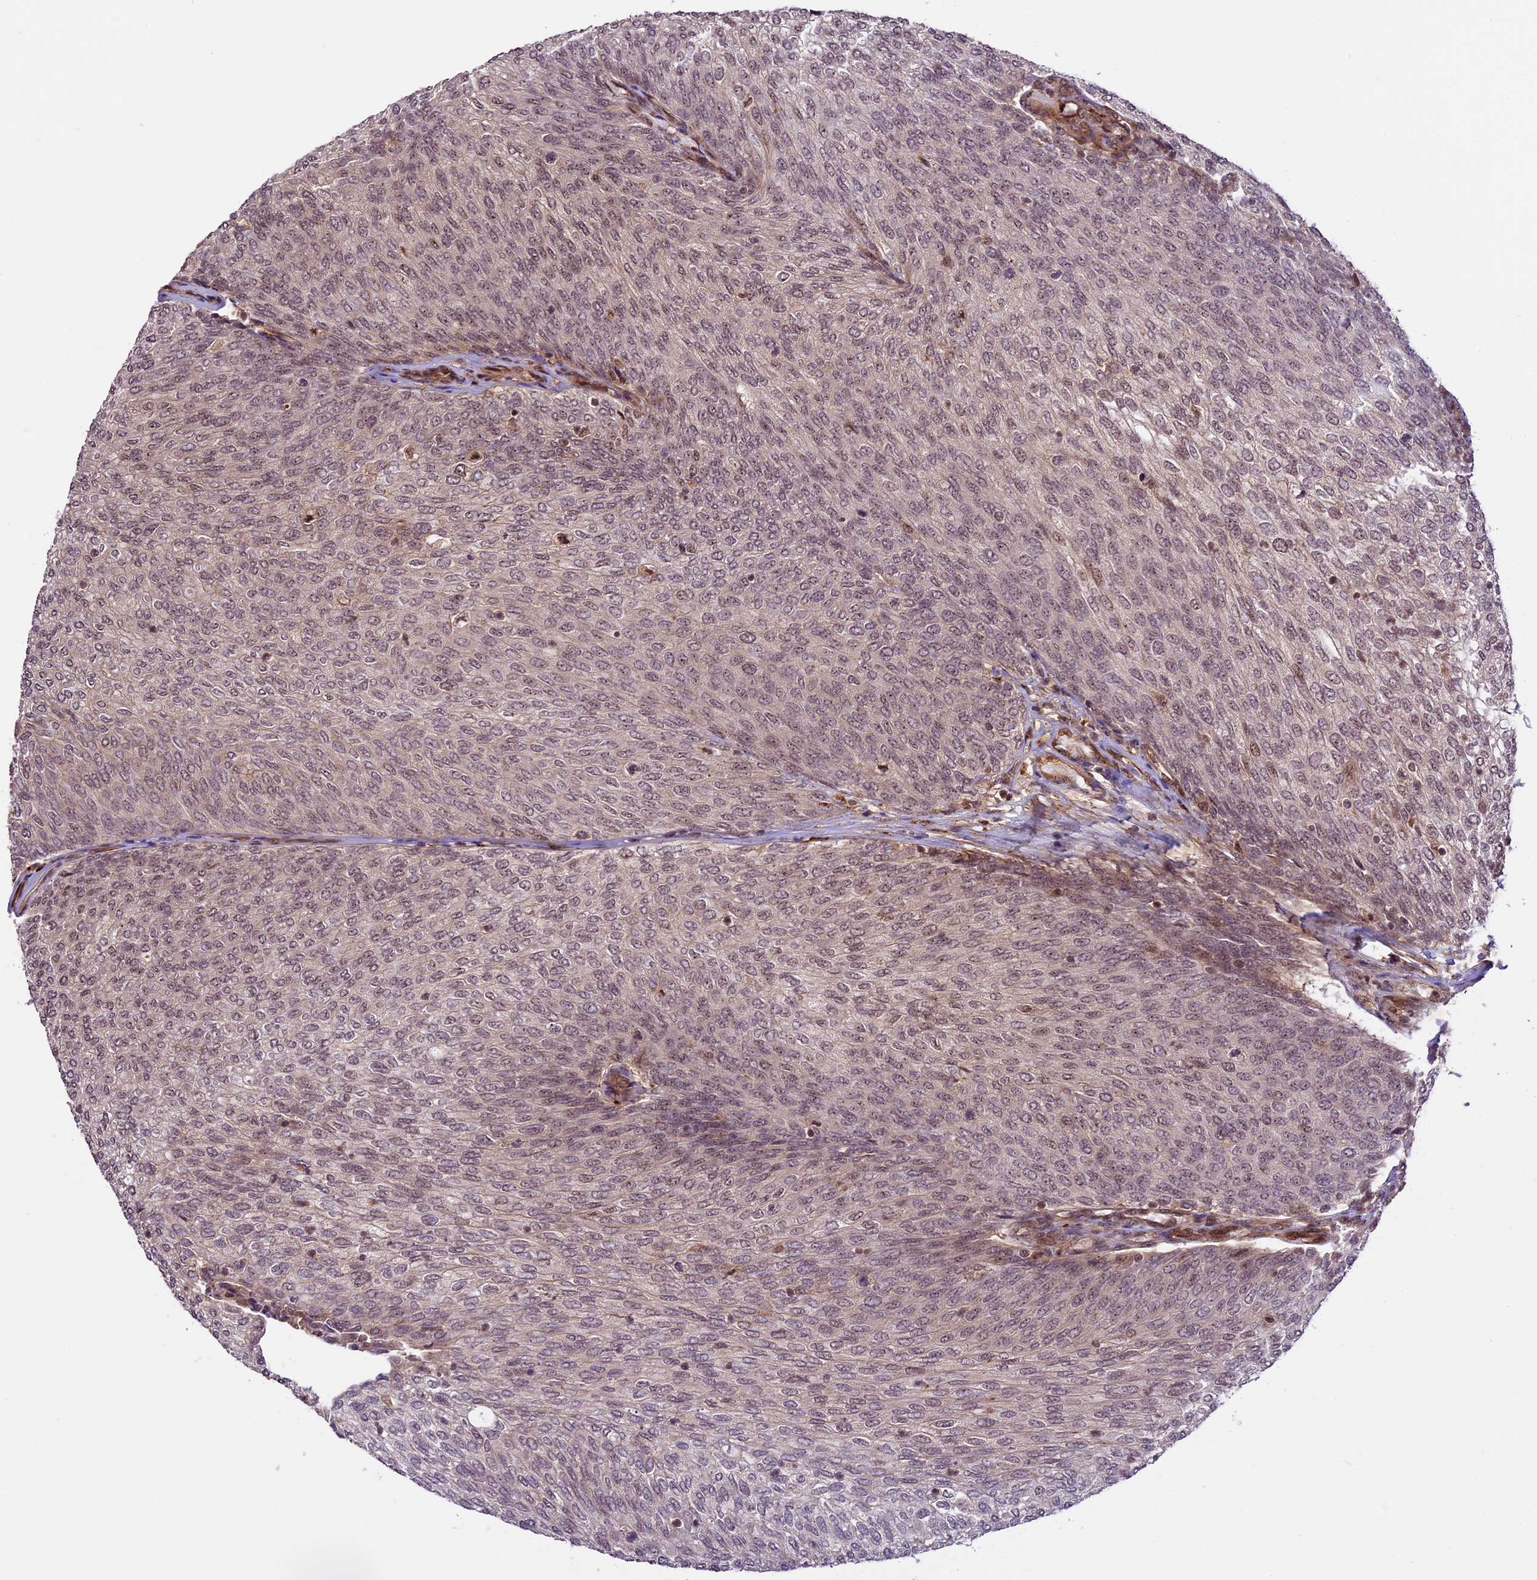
{"staining": {"intensity": "weak", "quantity": ">75%", "location": "nuclear"}, "tissue": "urothelial cancer", "cell_type": "Tumor cells", "image_type": "cancer", "snomed": [{"axis": "morphology", "description": "Urothelial carcinoma, Low grade"}, {"axis": "topography", "description": "Urinary bladder"}], "caption": "An image of human urothelial cancer stained for a protein shows weak nuclear brown staining in tumor cells. Nuclei are stained in blue.", "gene": "DHX38", "patient": {"sex": "female", "age": 79}}